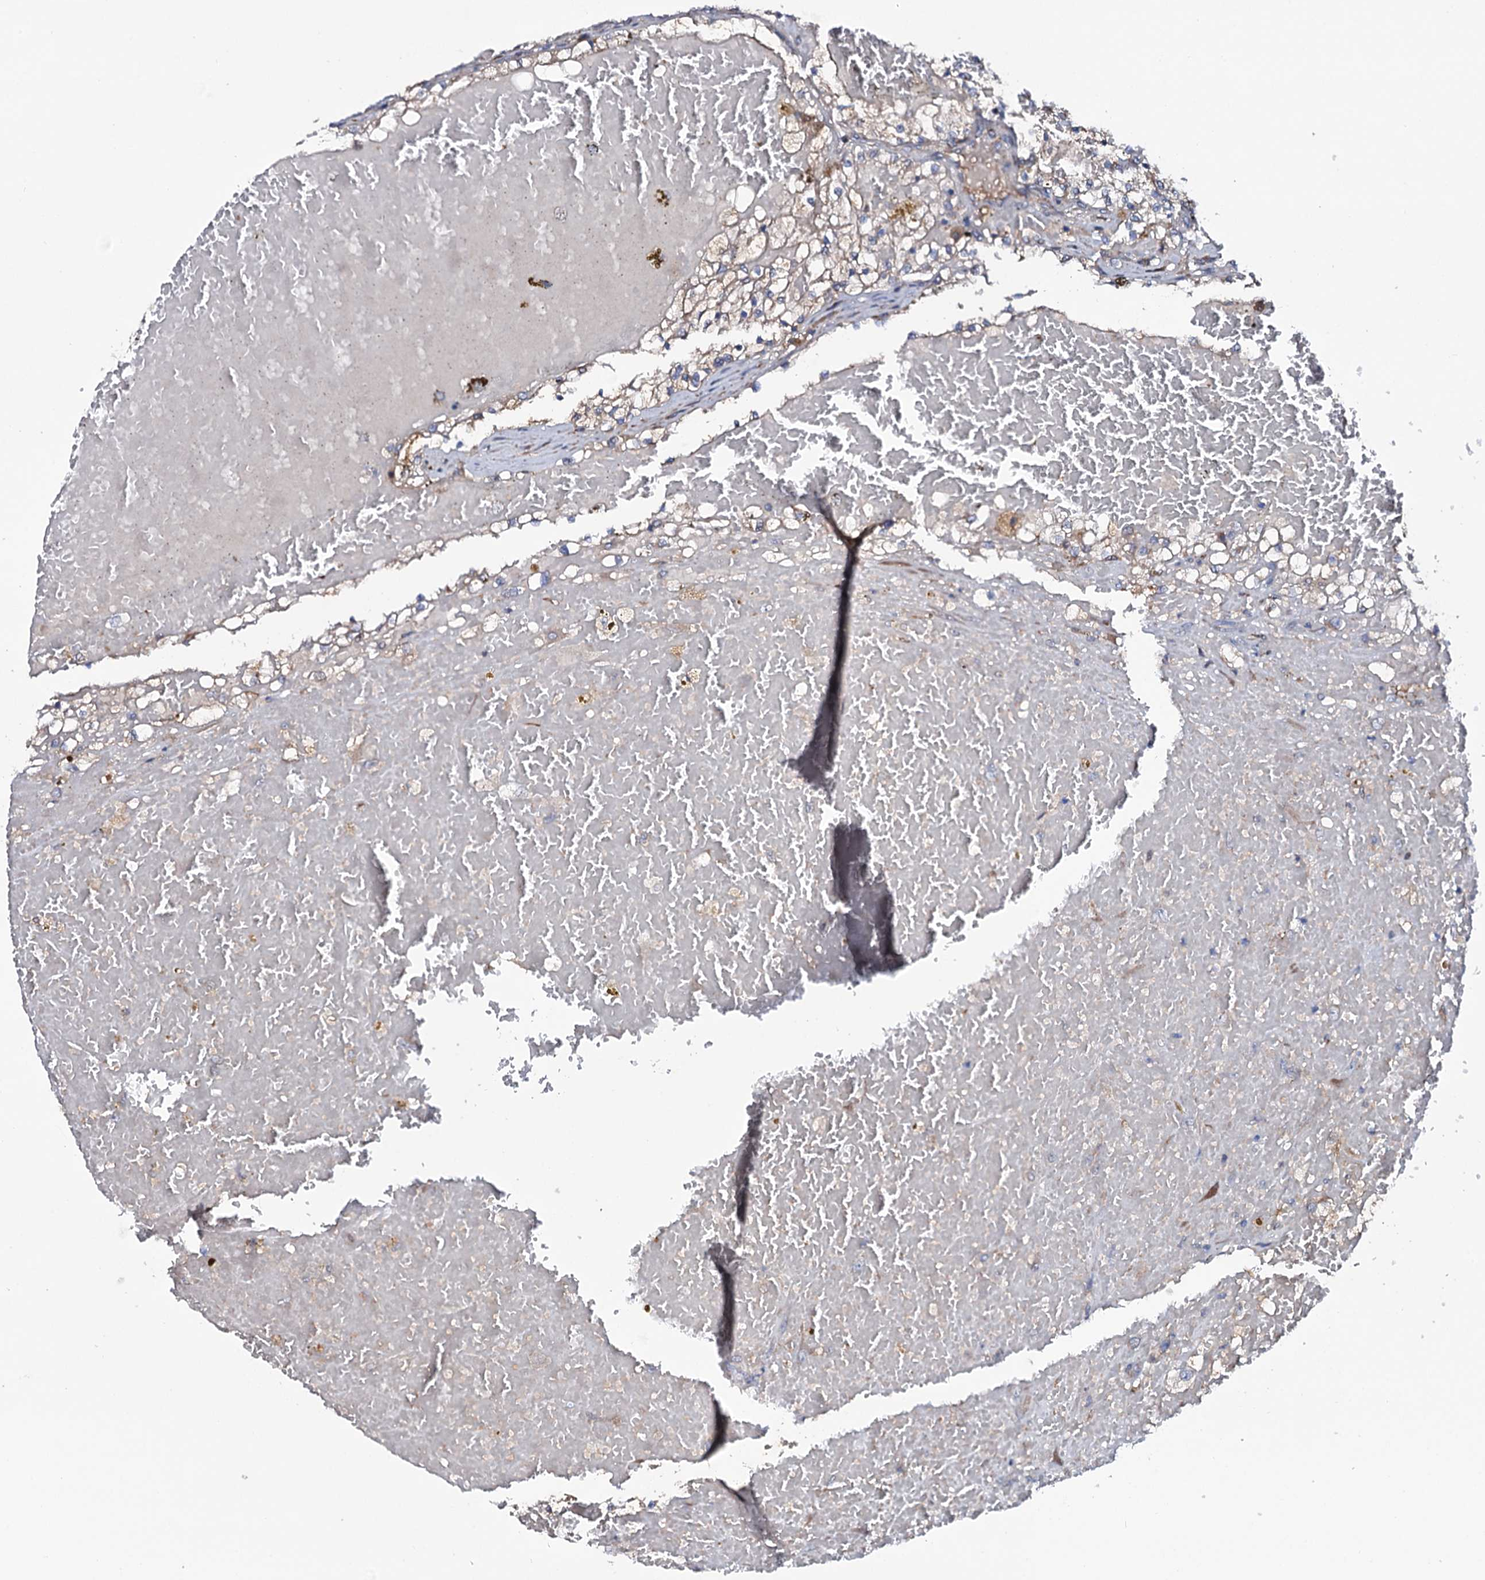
{"staining": {"intensity": "weak", "quantity": "<25%", "location": "cytoplasmic/membranous"}, "tissue": "renal cancer", "cell_type": "Tumor cells", "image_type": "cancer", "snomed": [{"axis": "morphology", "description": "Normal tissue, NOS"}, {"axis": "morphology", "description": "Adenocarcinoma, NOS"}, {"axis": "topography", "description": "Kidney"}], "caption": "DAB immunohistochemical staining of human renal cancer (adenocarcinoma) demonstrates no significant positivity in tumor cells.", "gene": "PPP1R3D", "patient": {"sex": "male", "age": 68}}